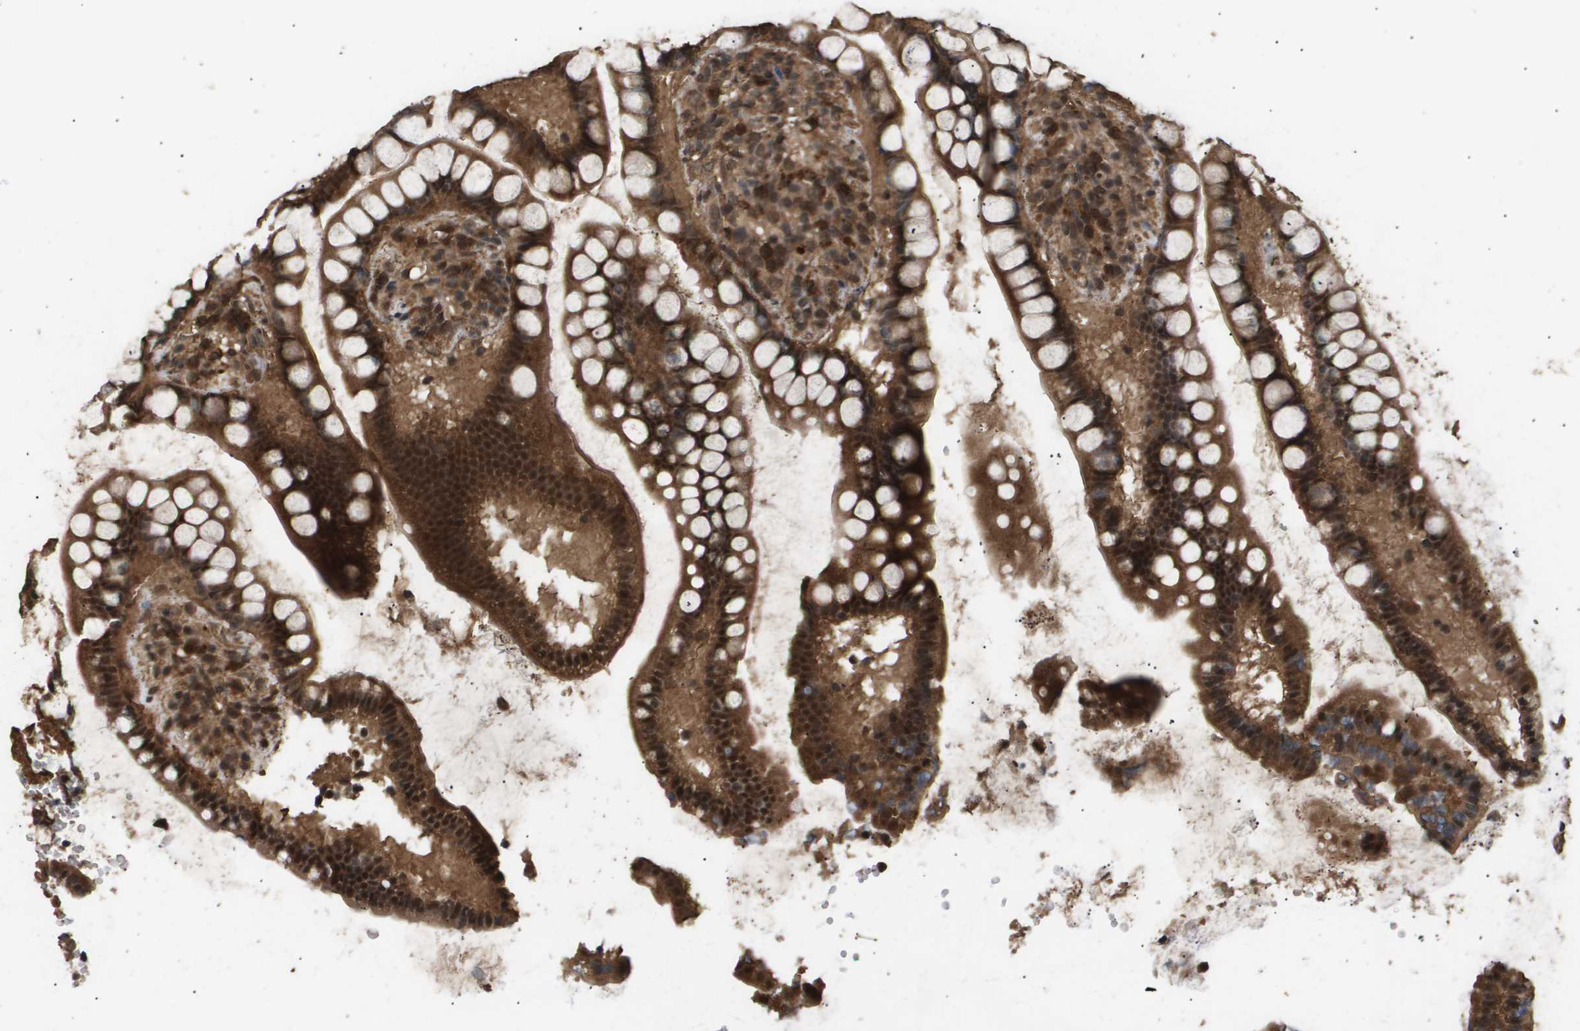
{"staining": {"intensity": "strong", "quantity": ">75%", "location": "cytoplasmic/membranous,nuclear"}, "tissue": "small intestine", "cell_type": "Glandular cells", "image_type": "normal", "snomed": [{"axis": "morphology", "description": "Normal tissue, NOS"}, {"axis": "topography", "description": "Small intestine"}], "caption": "This photomicrograph shows immunohistochemistry staining of normal small intestine, with high strong cytoplasmic/membranous,nuclear positivity in about >75% of glandular cells.", "gene": "ING1", "patient": {"sex": "male", "age": 41}}